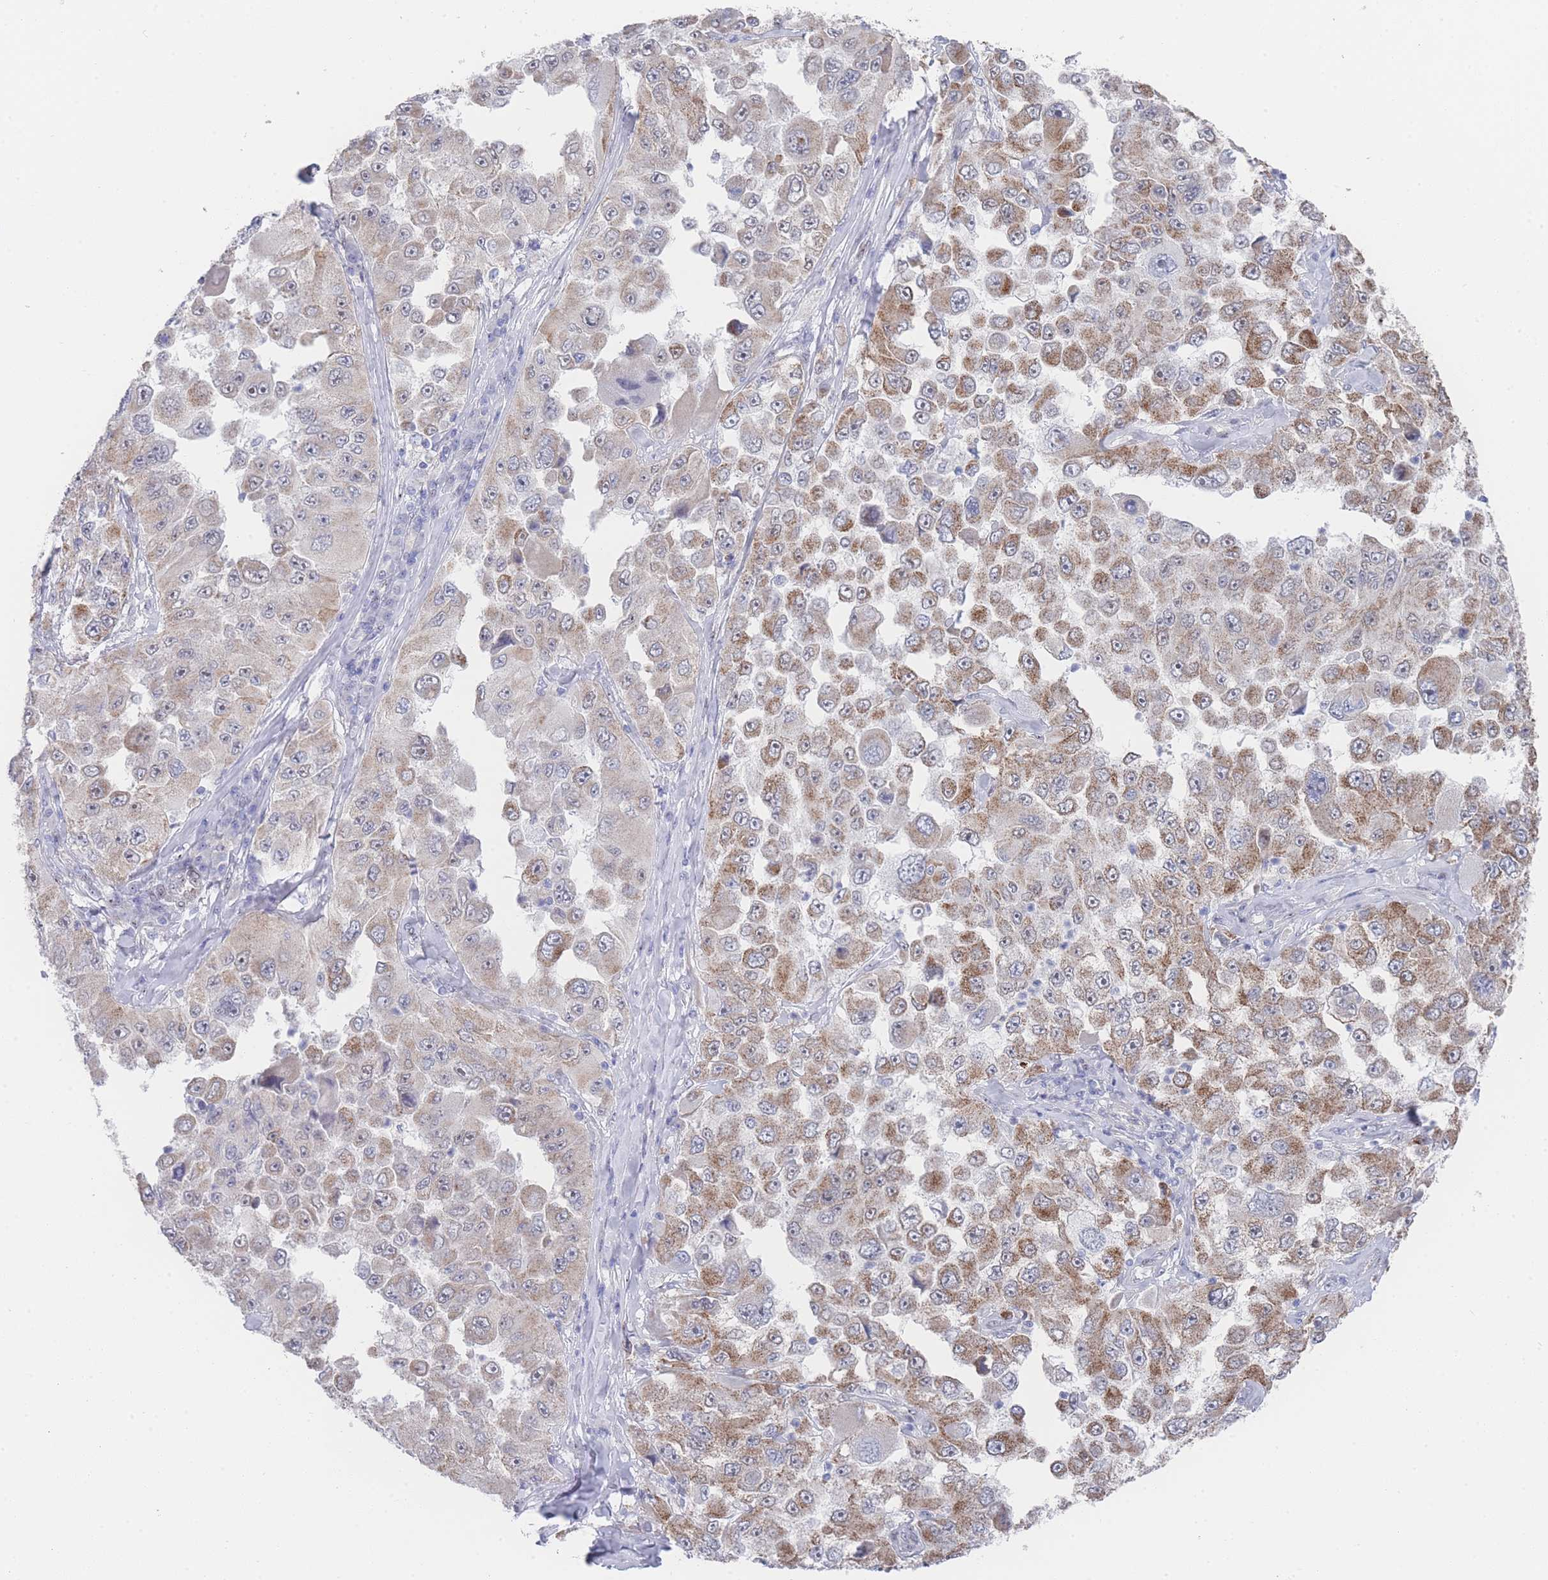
{"staining": {"intensity": "moderate", "quantity": "25%-75%", "location": "cytoplasmic/membranous"}, "tissue": "melanoma", "cell_type": "Tumor cells", "image_type": "cancer", "snomed": [{"axis": "morphology", "description": "Malignant melanoma, Metastatic site"}, {"axis": "topography", "description": "Lymph node"}], "caption": "Malignant melanoma (metastatic site) tissue displays moderate cytoplasmic/membranous expression in about 25%-75% of tumor cells, visualized by immunohistochemistry. Nuclei are stained in blue.", "gene": "ZNF142", "patient": {"sex": "male", "age": 62}}